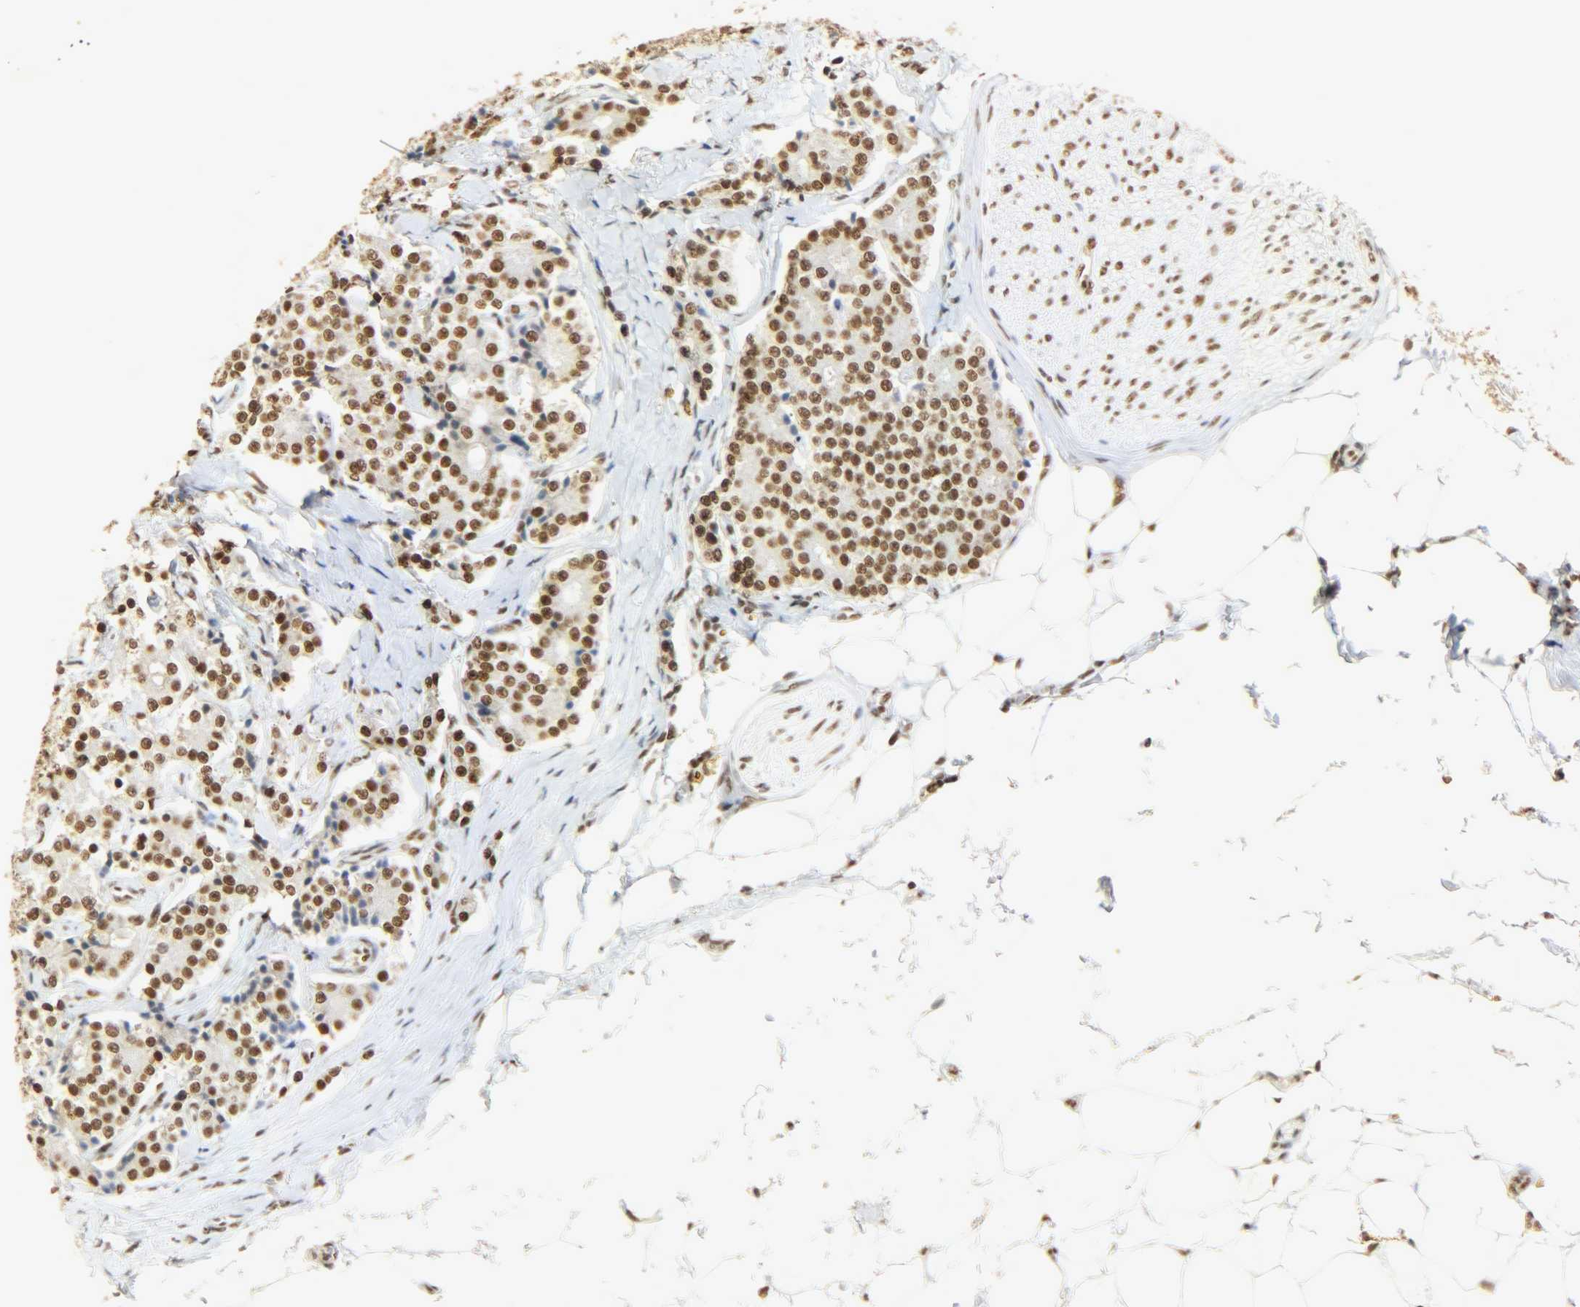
{"staining": {"intensity": "strong", "quantity": ">75%", "location": "nuclear"}, "tissue": "carcinoid", "cell_type": "Tumor cells", "image_type": "cancer", "snomed": [{"axis": "morphology", "description": "Carcinoid, malignant, NOS"}, {"axis": "topography", "description": "Colon"}], "caption": "Immunohistochemical staining of human carcinoid (malignant) exhibits high levels of strong nuclear positivity in about >75% of tumor cells.", "gene": "KHDRBS1", "patient": {"sex": "female", "age": 61}}